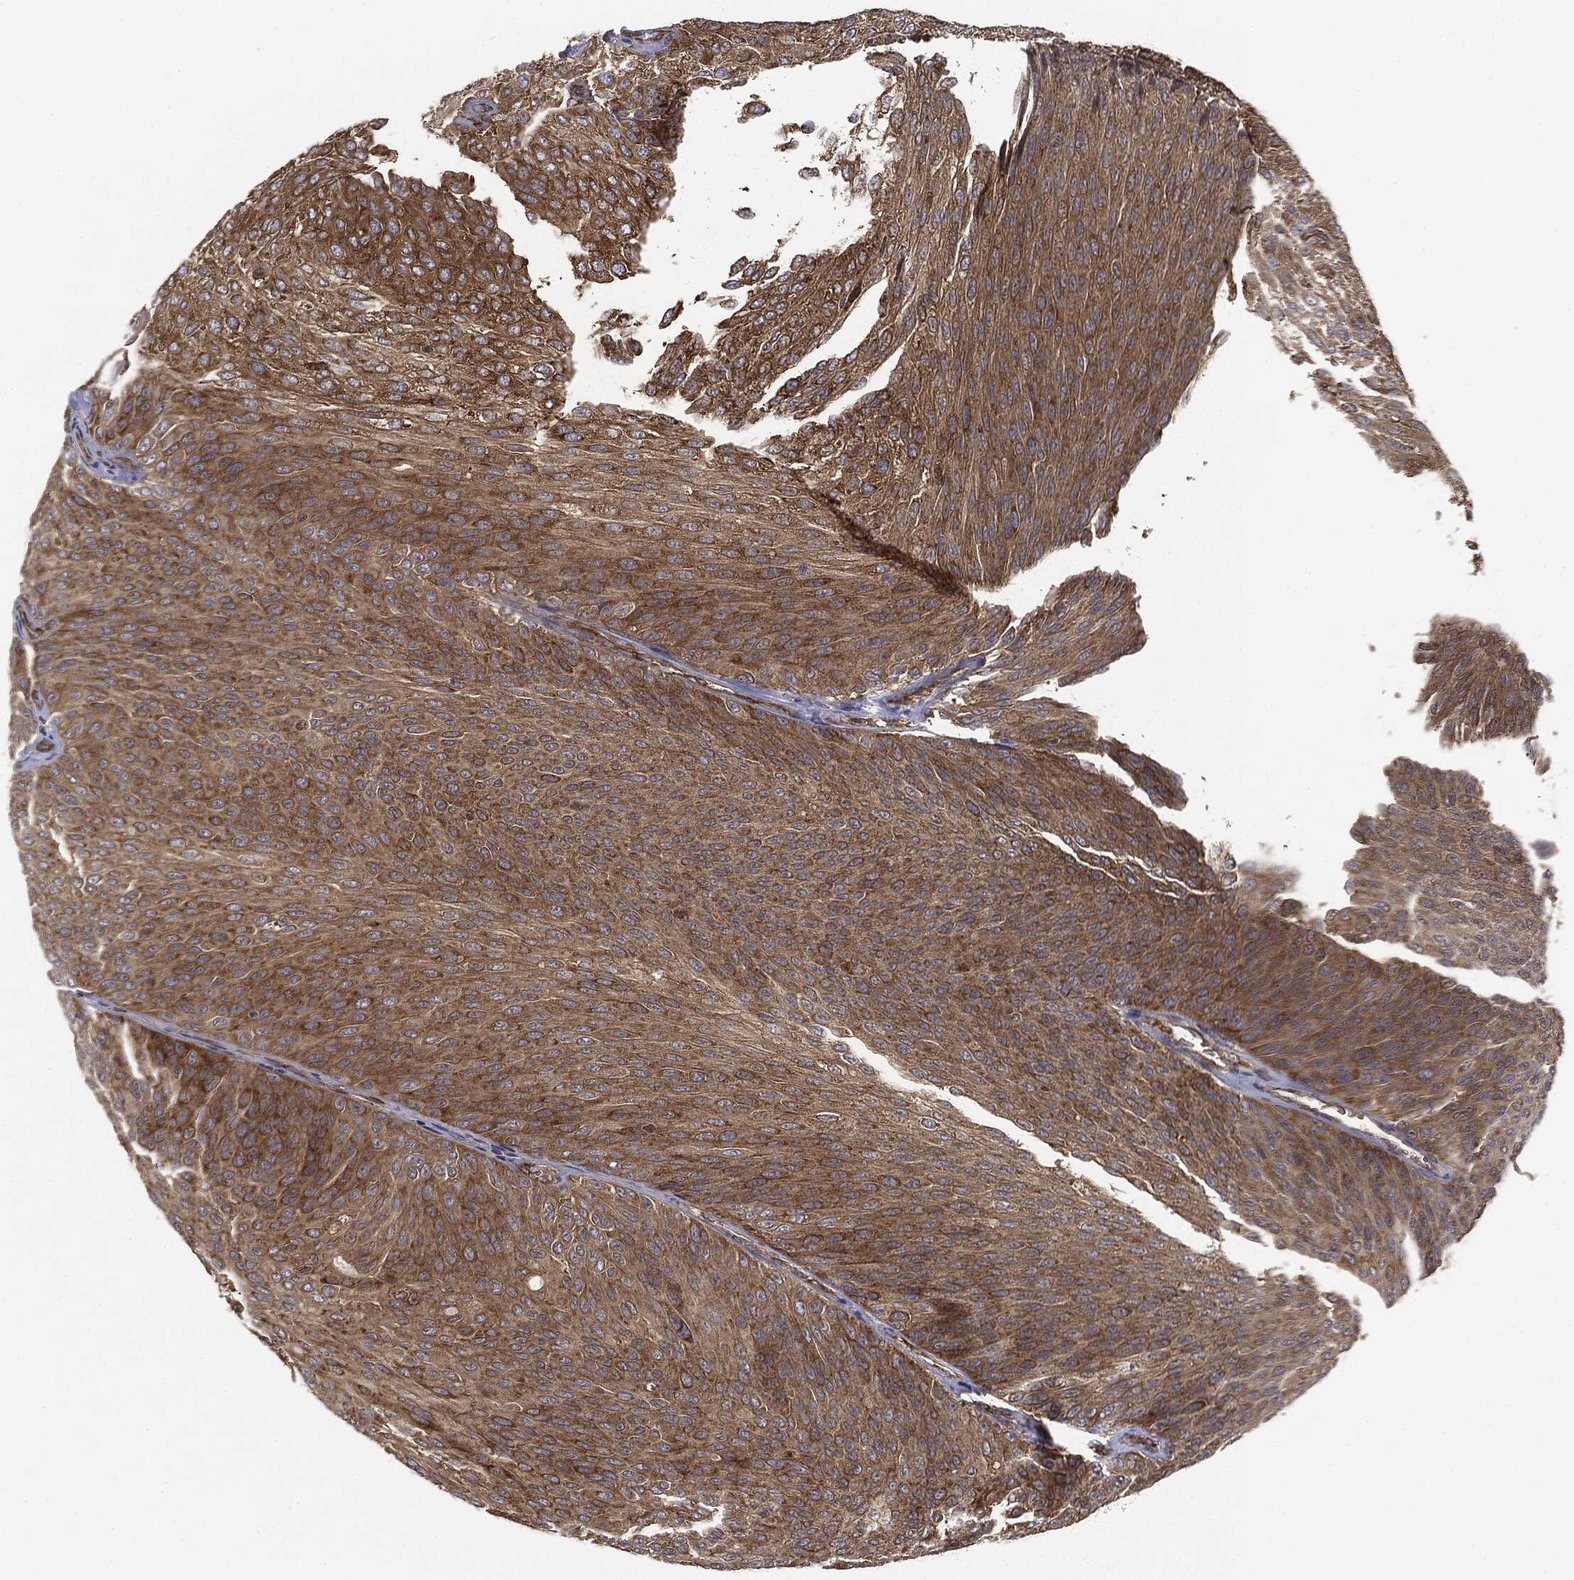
{"staining": {"intensity": "moderate", "quantity": ">75%", "location": "cytoplasmic/membranous"}, "tissue": "urothelial cancer", "cell_type": "Tumor cells", "image_type": "cancer", "snomed": [{"axis": "morphology", "description": "Urothelial carcinoma, Low grade"}, {"axis": "topography", "description": "Ureter, NOS"}, {"axis": "topography", "description": "Urinary bladder"}], "caption": "A photomicrograph of low-grade urothelial carcinoma stained for a protein displays moderate cytoplasmic/membranous brown staining in tumor cells.", "gene": "EIF2AK2", "patient": {"sex": "male", "age": 78}}